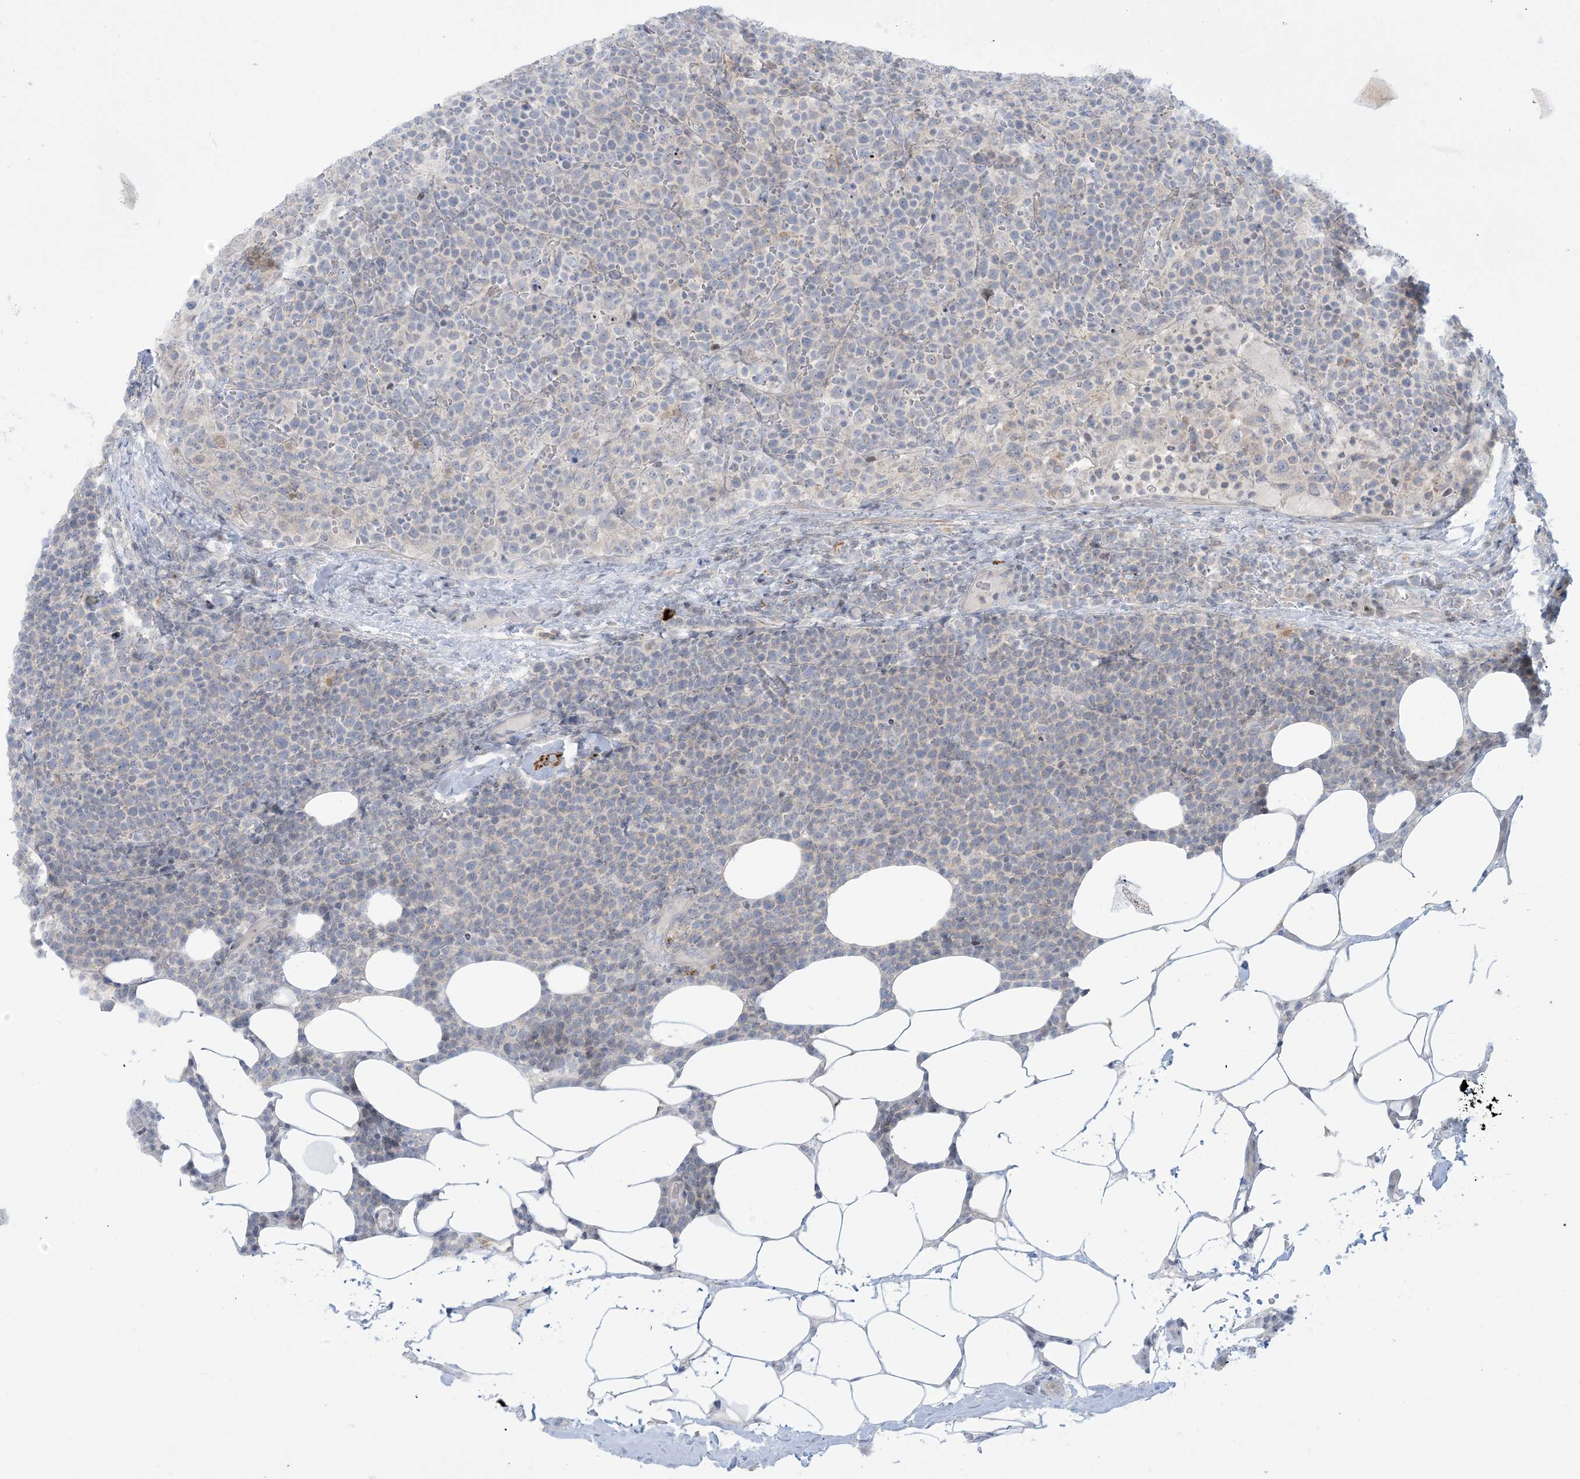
{"staining": {"intensity": "negative", "quantity": "none", "location": "none"}, "tissue": "lymphoma", "cell_type": "Tumor cells", "image_type": "cancer", "snomed": [{"axis": "morphology", "description": "Malignant lymphoma, non-Hodgkin's type, High grade"}, {"axis": "topography", "description": "Lymph node"}], "caption": "An image of human lymphoma is negative for staining in tumor cells. (DAB IHC with hematoxylin counter stain).", "gene": "AFTPH", "patient": {"sex": "male", "age": 61}}